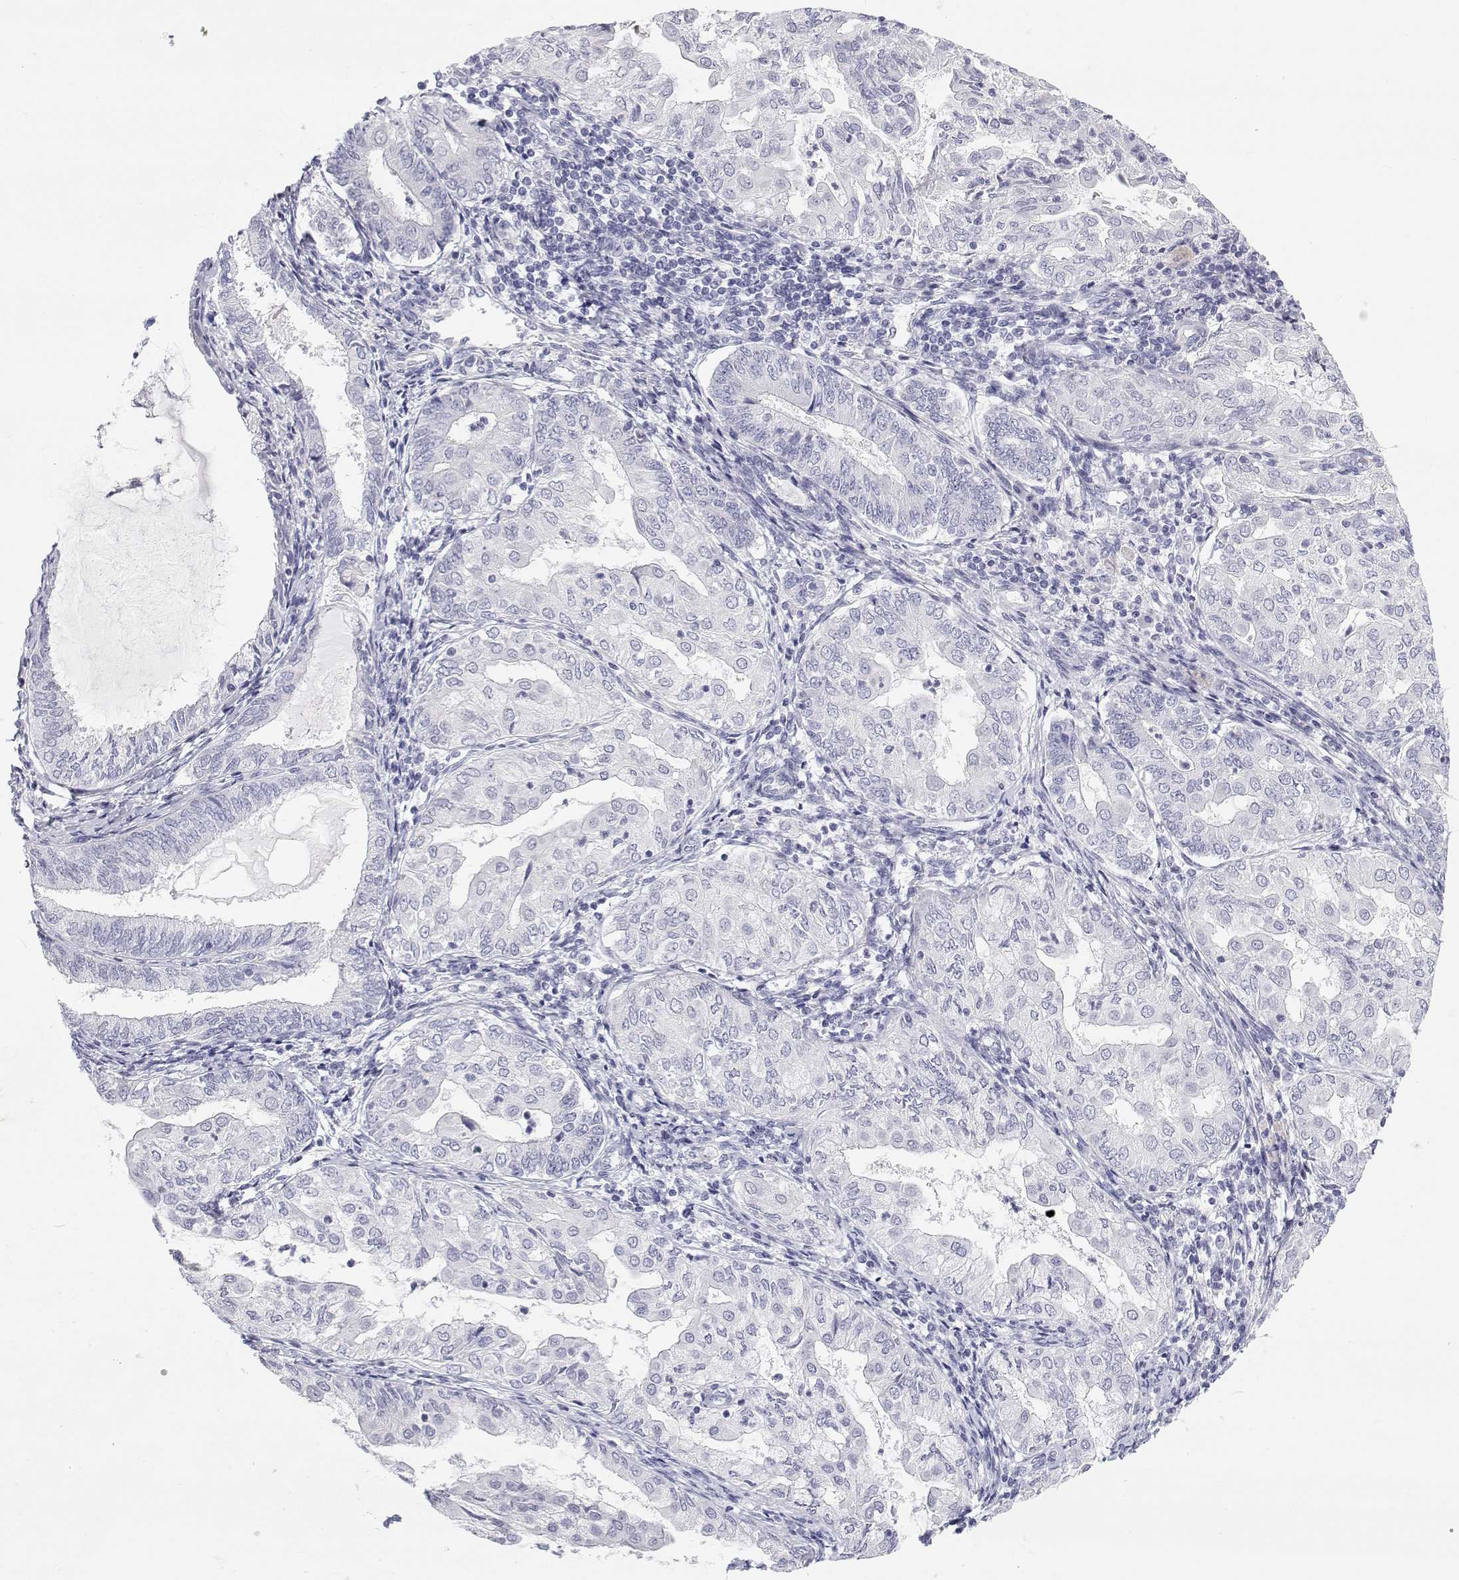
{"staining": {"intensity": "negative", "quantity": "none", "location": "none"}, "tissue": "endometrial cancer", "cell_type": "Tumor cells", "image_type": "cancer", "snomed": [{"axis": "morphology", "description": "Adenocarcinoma, NOS"}, {"axis": "topography", "description": "Endometrium"}], "caption": "Immunohistochemistry (IHC) photomicrograph of adenocarcinoma (endometrial) stained for a protein (brown), which shows no positivity in tumor cells.", "gene": "TTN", "patient": {"sex": "female", "age": 68}}